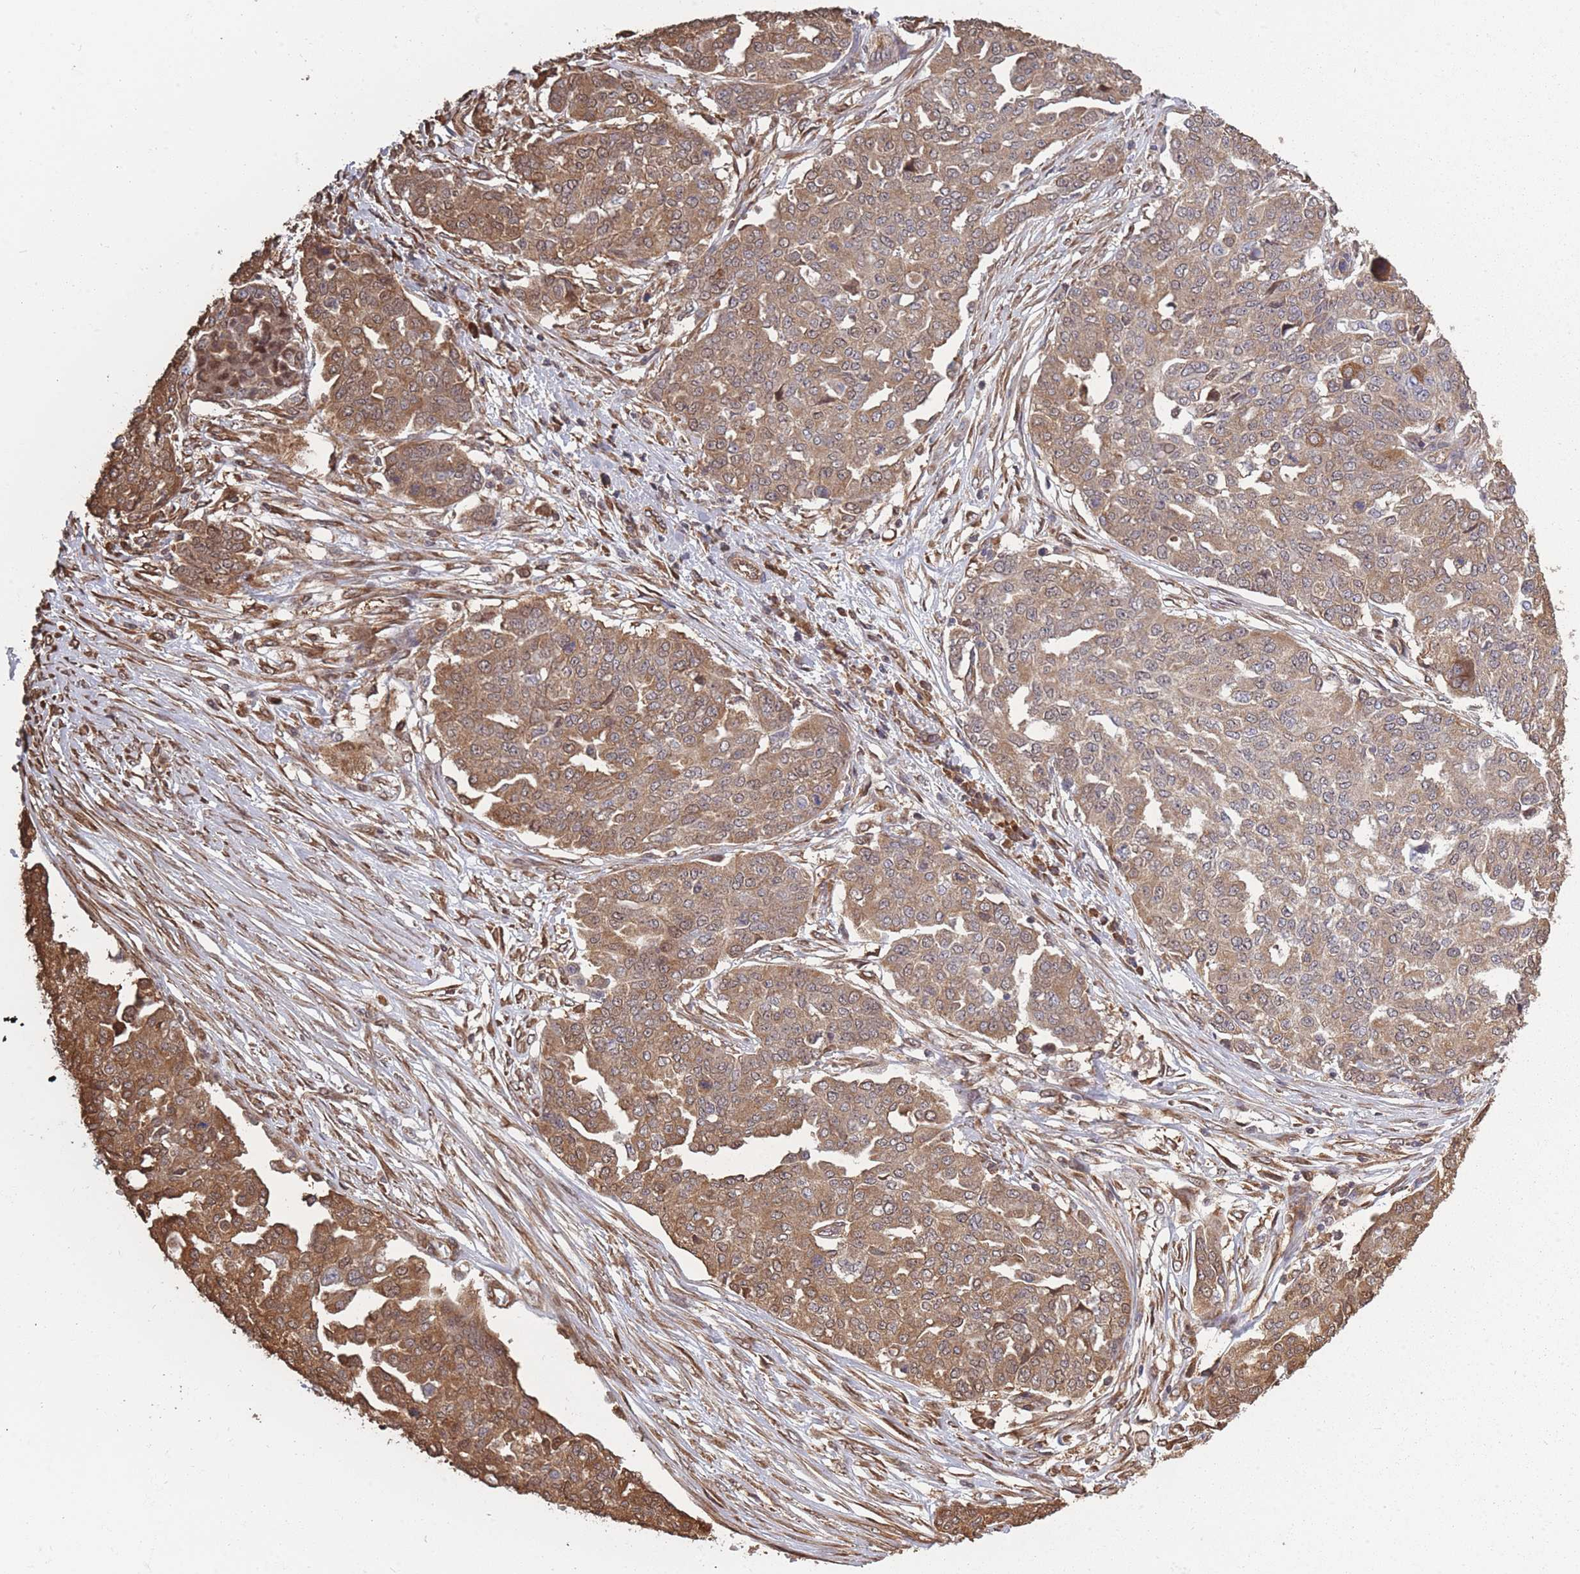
{"staining": {"intensity": "moderate", "quantity": ">75%", "location": "cytoplasmic/membranous"}, "tissue": "ovarian cancer", "cell_type": "Tumor cells", "image_type": "cancer", "snomed": [{"axis": "morphology", "description": "Cystadenocarcinoma, serous, NOS"}, {"axis": "topography", "description": "Soft tissue"}, {"axis": "topography", "description": "Ovary"}], "caption": "Brown immunohistochemical staining in human serous cystadenocarcinoma (ovarian) reveals moderate cytoplasmic/membranous staining in approximately >75% of tumor cells. The protein of interest is stained brown, and the nuclei are stained in blue (DAB (3,3'-diaminobenzidine) IHC with brightfield microscopy, high magnification).", "gene": "ARL13B", "patient": {"sex": "female", "age": 57}}